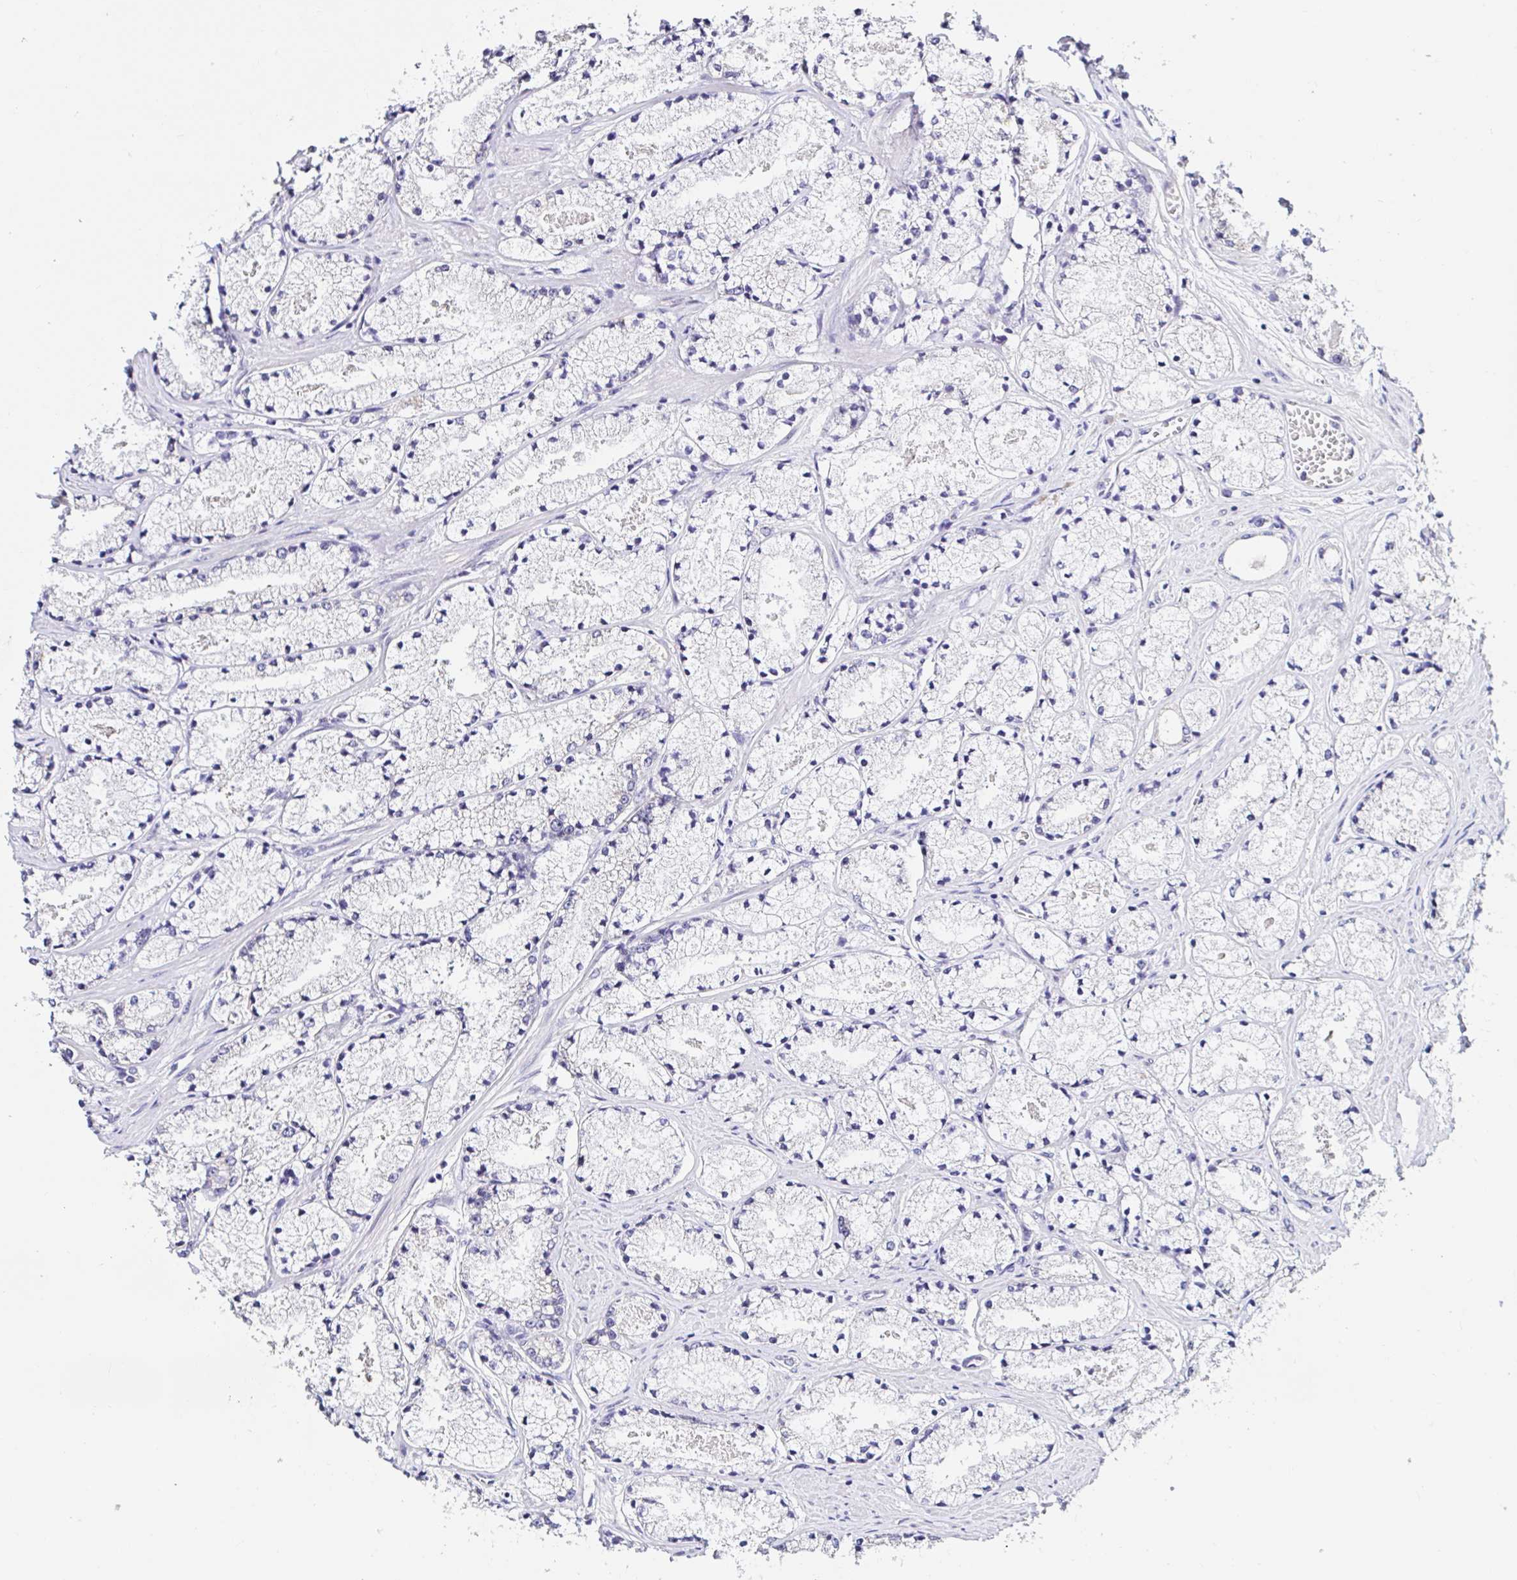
{"staining": {"intensity": "negative", "quantity": "none", "location": "none"}, "tissue": "prostate cancer", "cell_type": "Tumor cells", "image_type": "cancer", "snomed": [{"axis": "morphology", "description": "Adenocarcinoma, High grade"}, {"axis": "topography", "description": "Prostate"}], "caption": "Micrograph shows no significant protein positivity in tumor cells of prostate cancer (high-grade adenocarcinoma).", "gene": "VSIG2", "patient": {"sex": "male", "age": 63}}